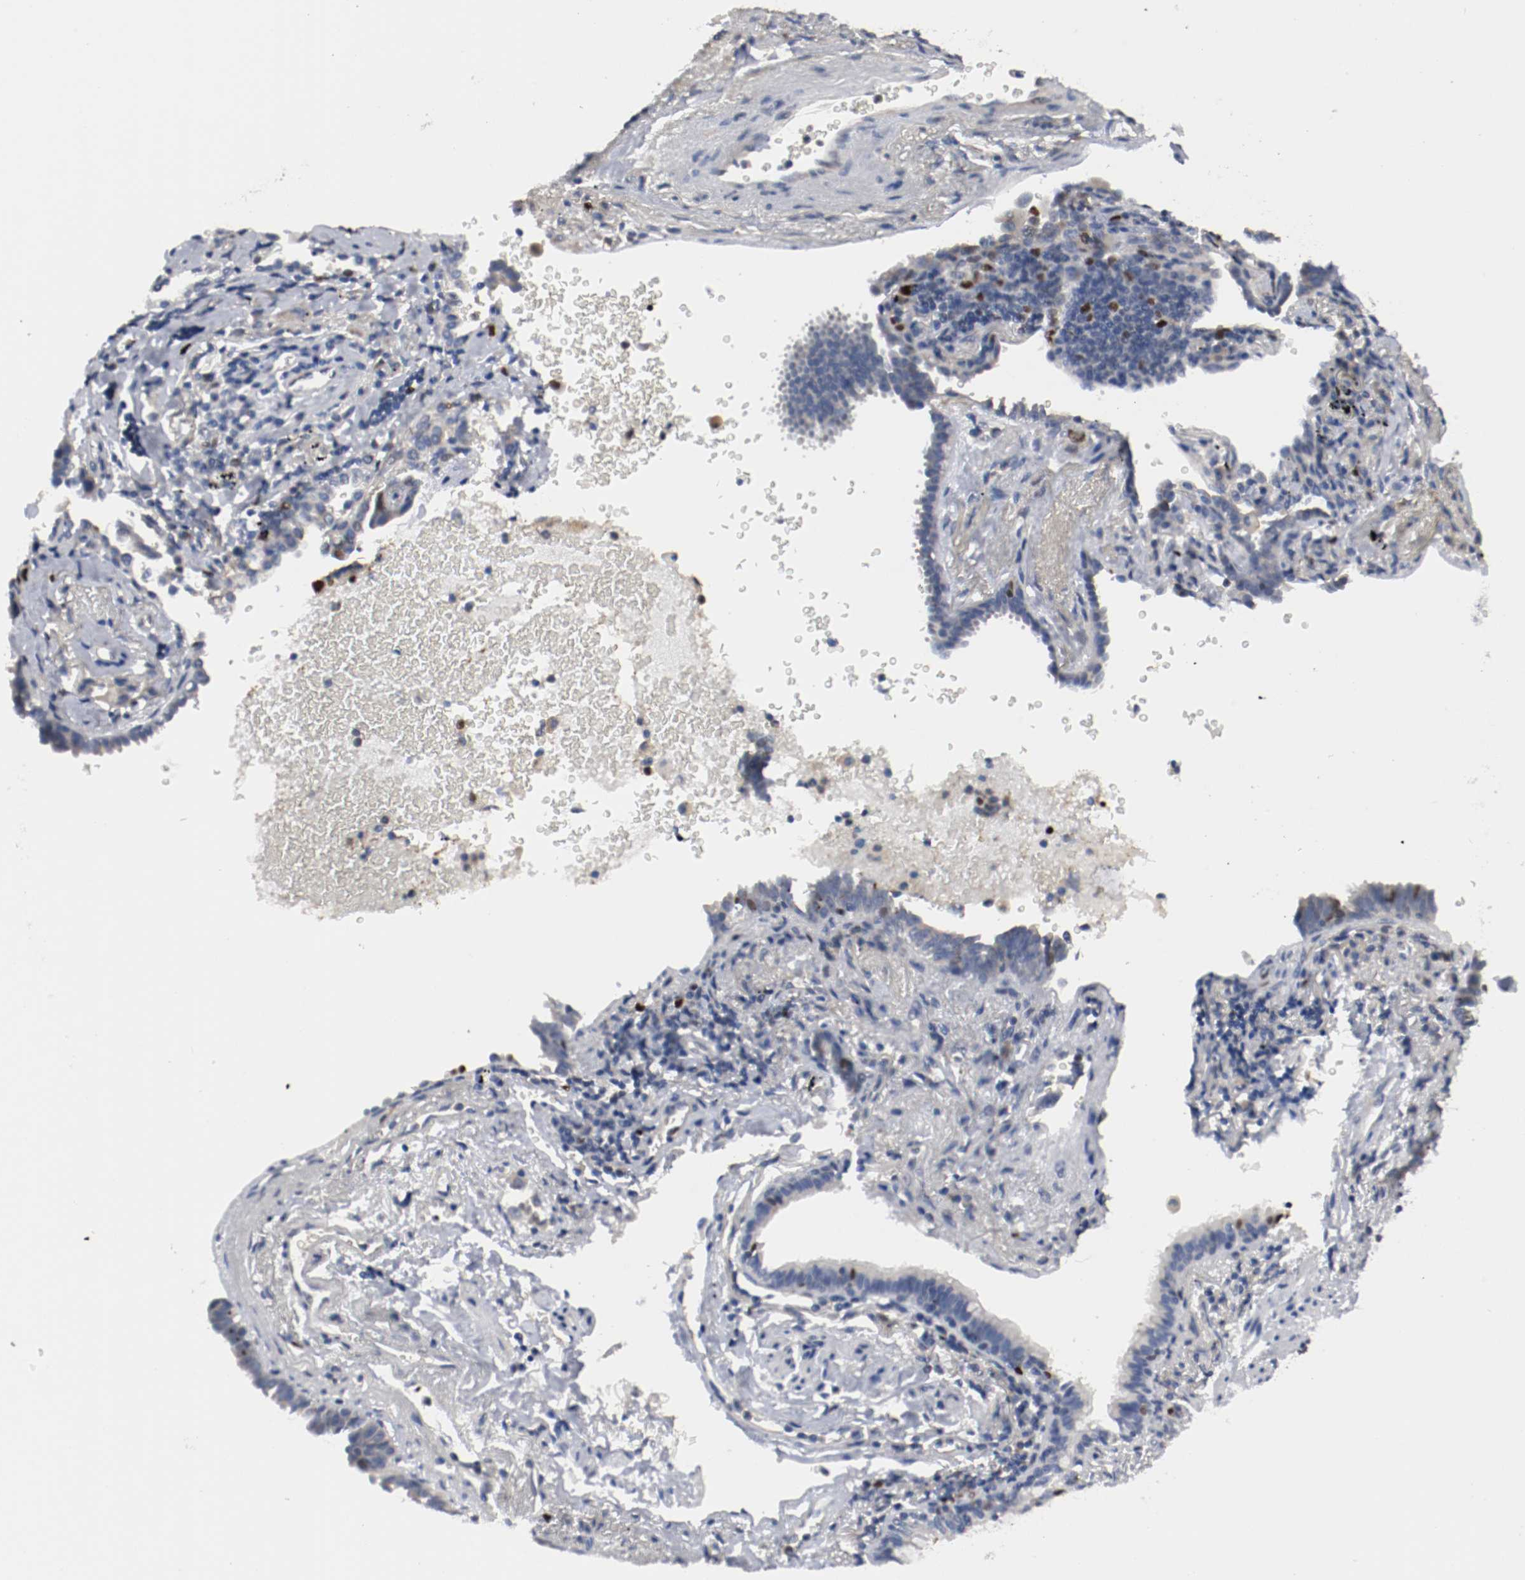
{"staining": {"intensity": "weak", "quantity": "<25%", "location": "nuclear"}, "tissue": "lung cancer", "cell_type": "Tumor cells", "image_type": "cancer", "snomed": [{"axis": "morphology", "description": "Adenocarcinoma, NOS"}, {"axis": "topography", "description": "Lung"}], "caption": "IHC of lung cancer (adenocarcinoma) demonstrates no staining in tumor cells. The staining is performed using DAB (3,3'-diaminobenzidine) brown chromogen with nuclei counter-stained in using hematoxylin.", "gene": "MCM6", "patient": {"sex": "female", "age": 64}}